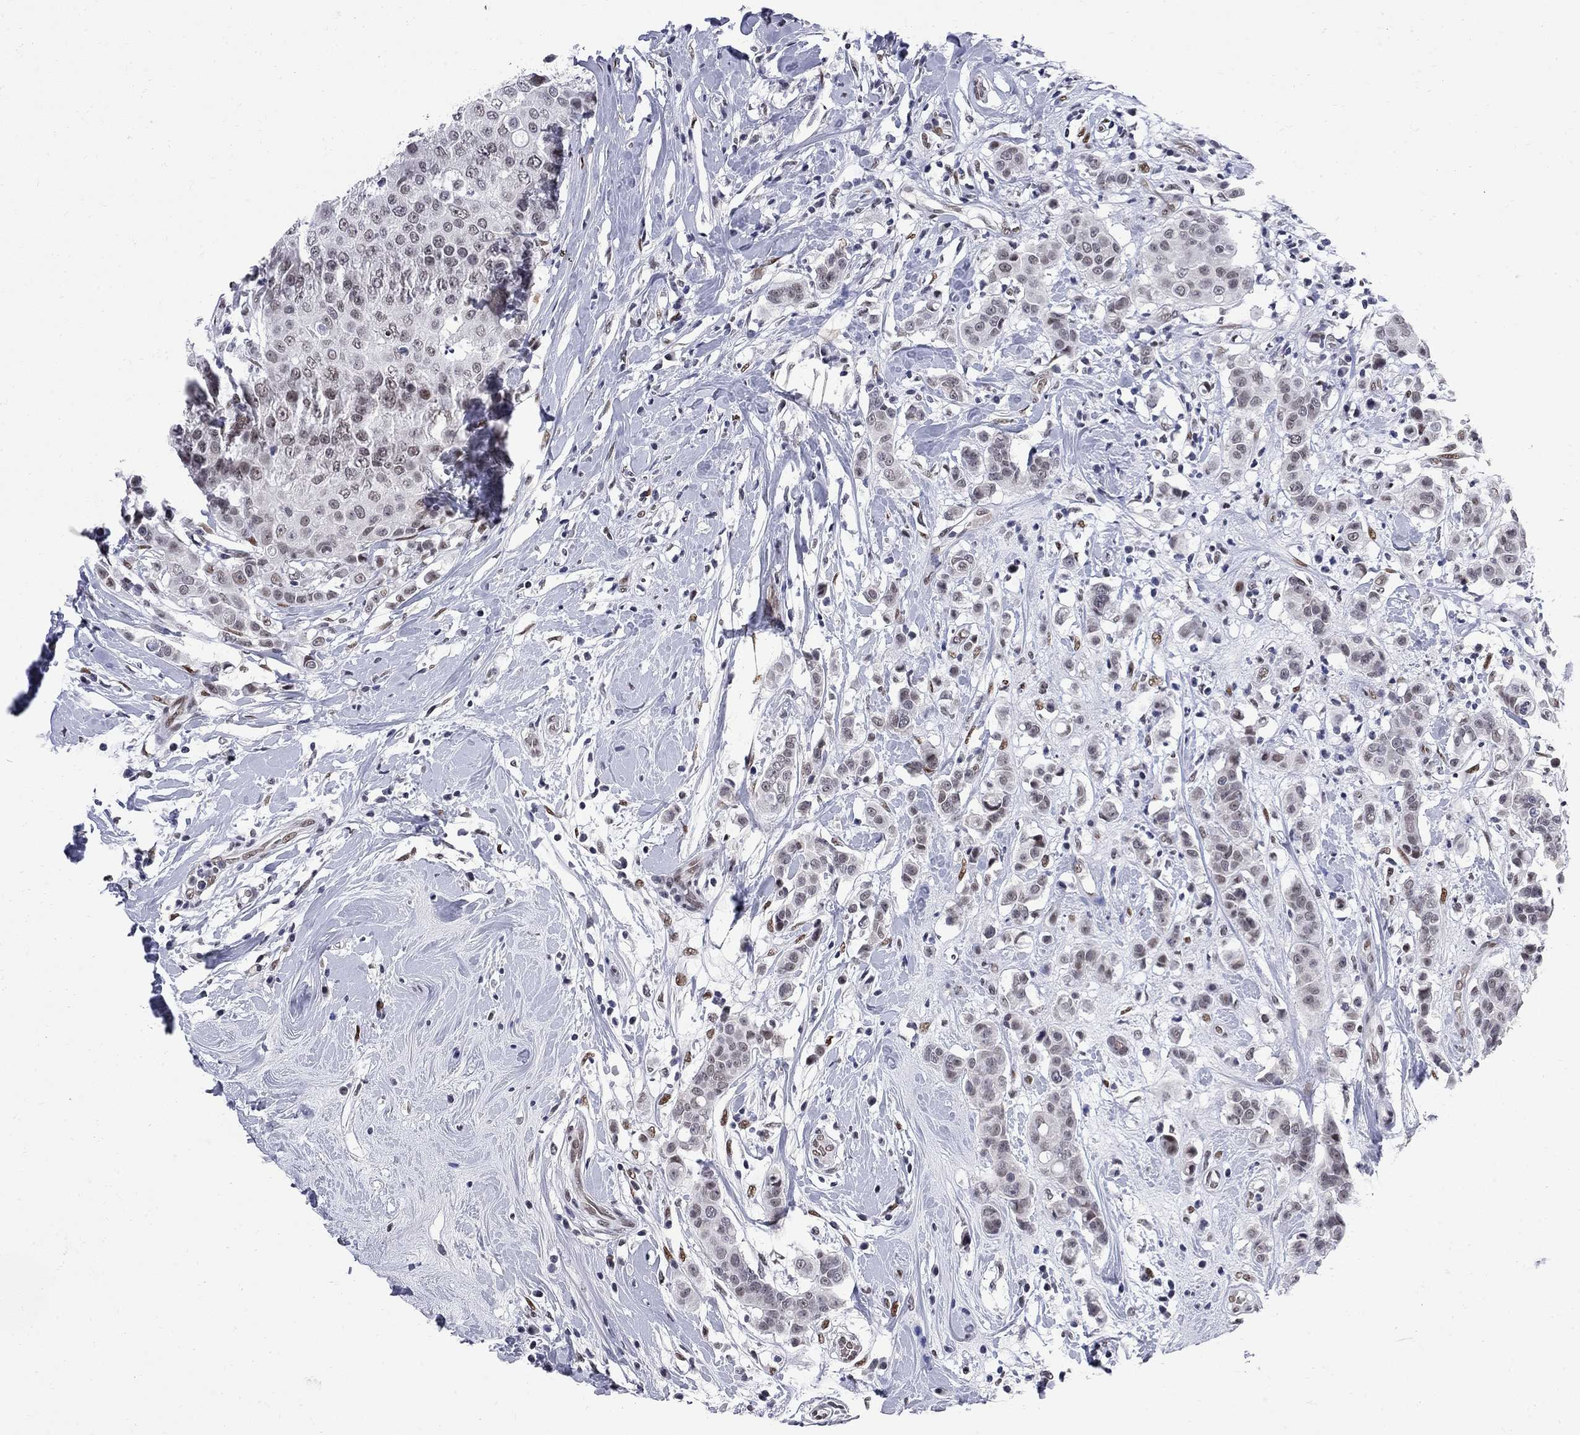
{"staining": {"intensity": "weak", "quantity": "<25%", "location": "nuclear"}, "tissue": "breast cancer", "cell_type": "Tumor cells", "image_type": "cancer", "snomed": [{"axis": "morphology", "description": "Duct carcinoma"}, {"axis": "topography", "description": "Breast"}], "caption": "Immunohistochemistry of human invasive ductal carcinoma (breast) shows no expression in tumor cells.", "gene": "ZBTB47", "patient": {"sex": "female", "age": 27}}